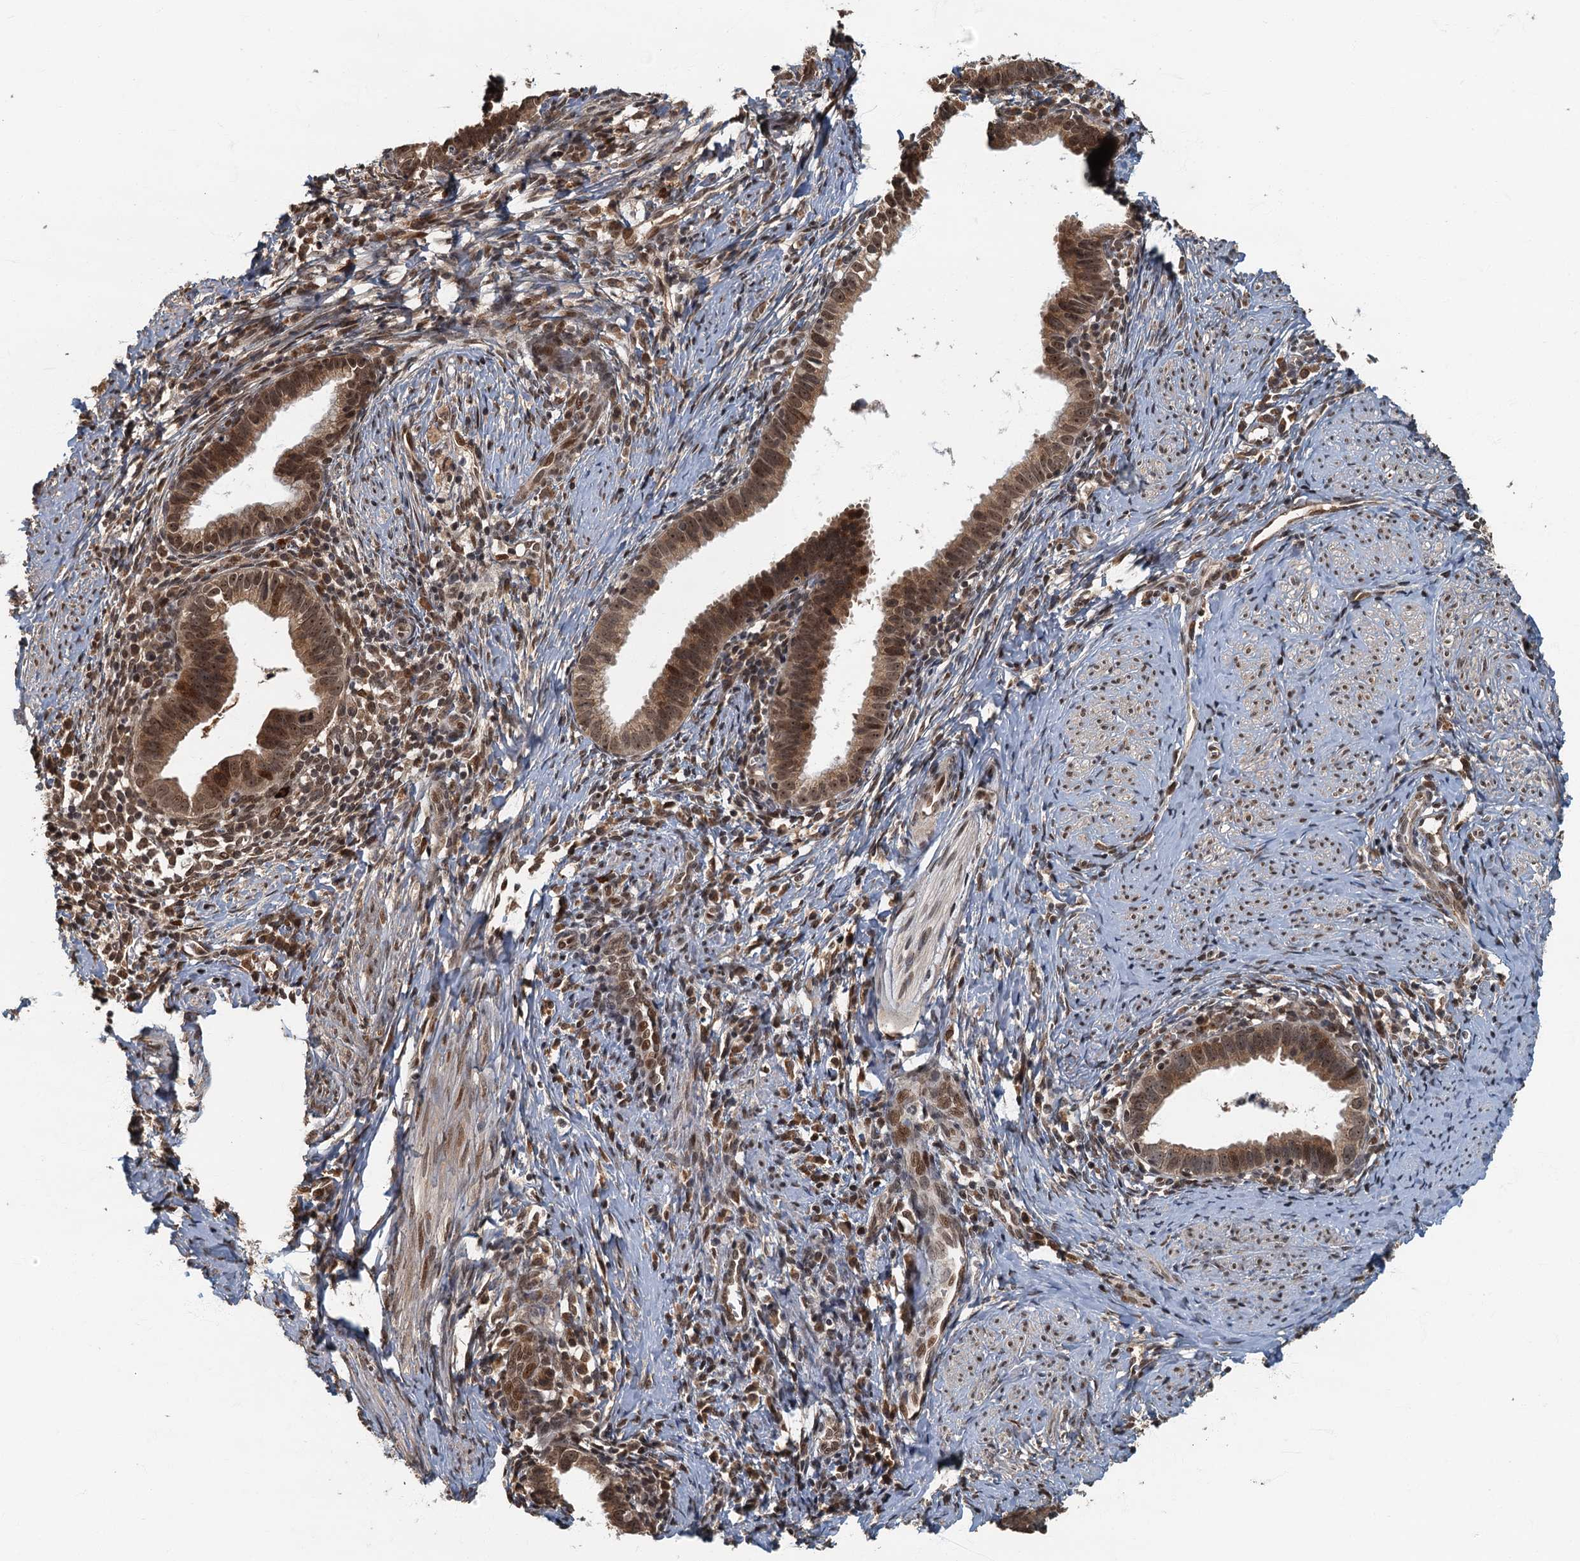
{"staining": {"intensity": "moderate", "quantity": ">75%", "location": "nuclear"}, "tissue": "cervical cancer", "cell_type": "Tumor cells", "image_type": "cancer", "snomed": [{"axis": "morphology", "description": "Adenocarcinoma, NOS"}, {"axis": "topography", "description": "Cervix"}], "caption": "Brown immunohistochemical staining in human adenocarcinoma (cervical) reveals moderate nuclear expression in about >75% of tumor cells.", "gene": "CKAP2L", "patient": {"sex": "female", "age": 36}}